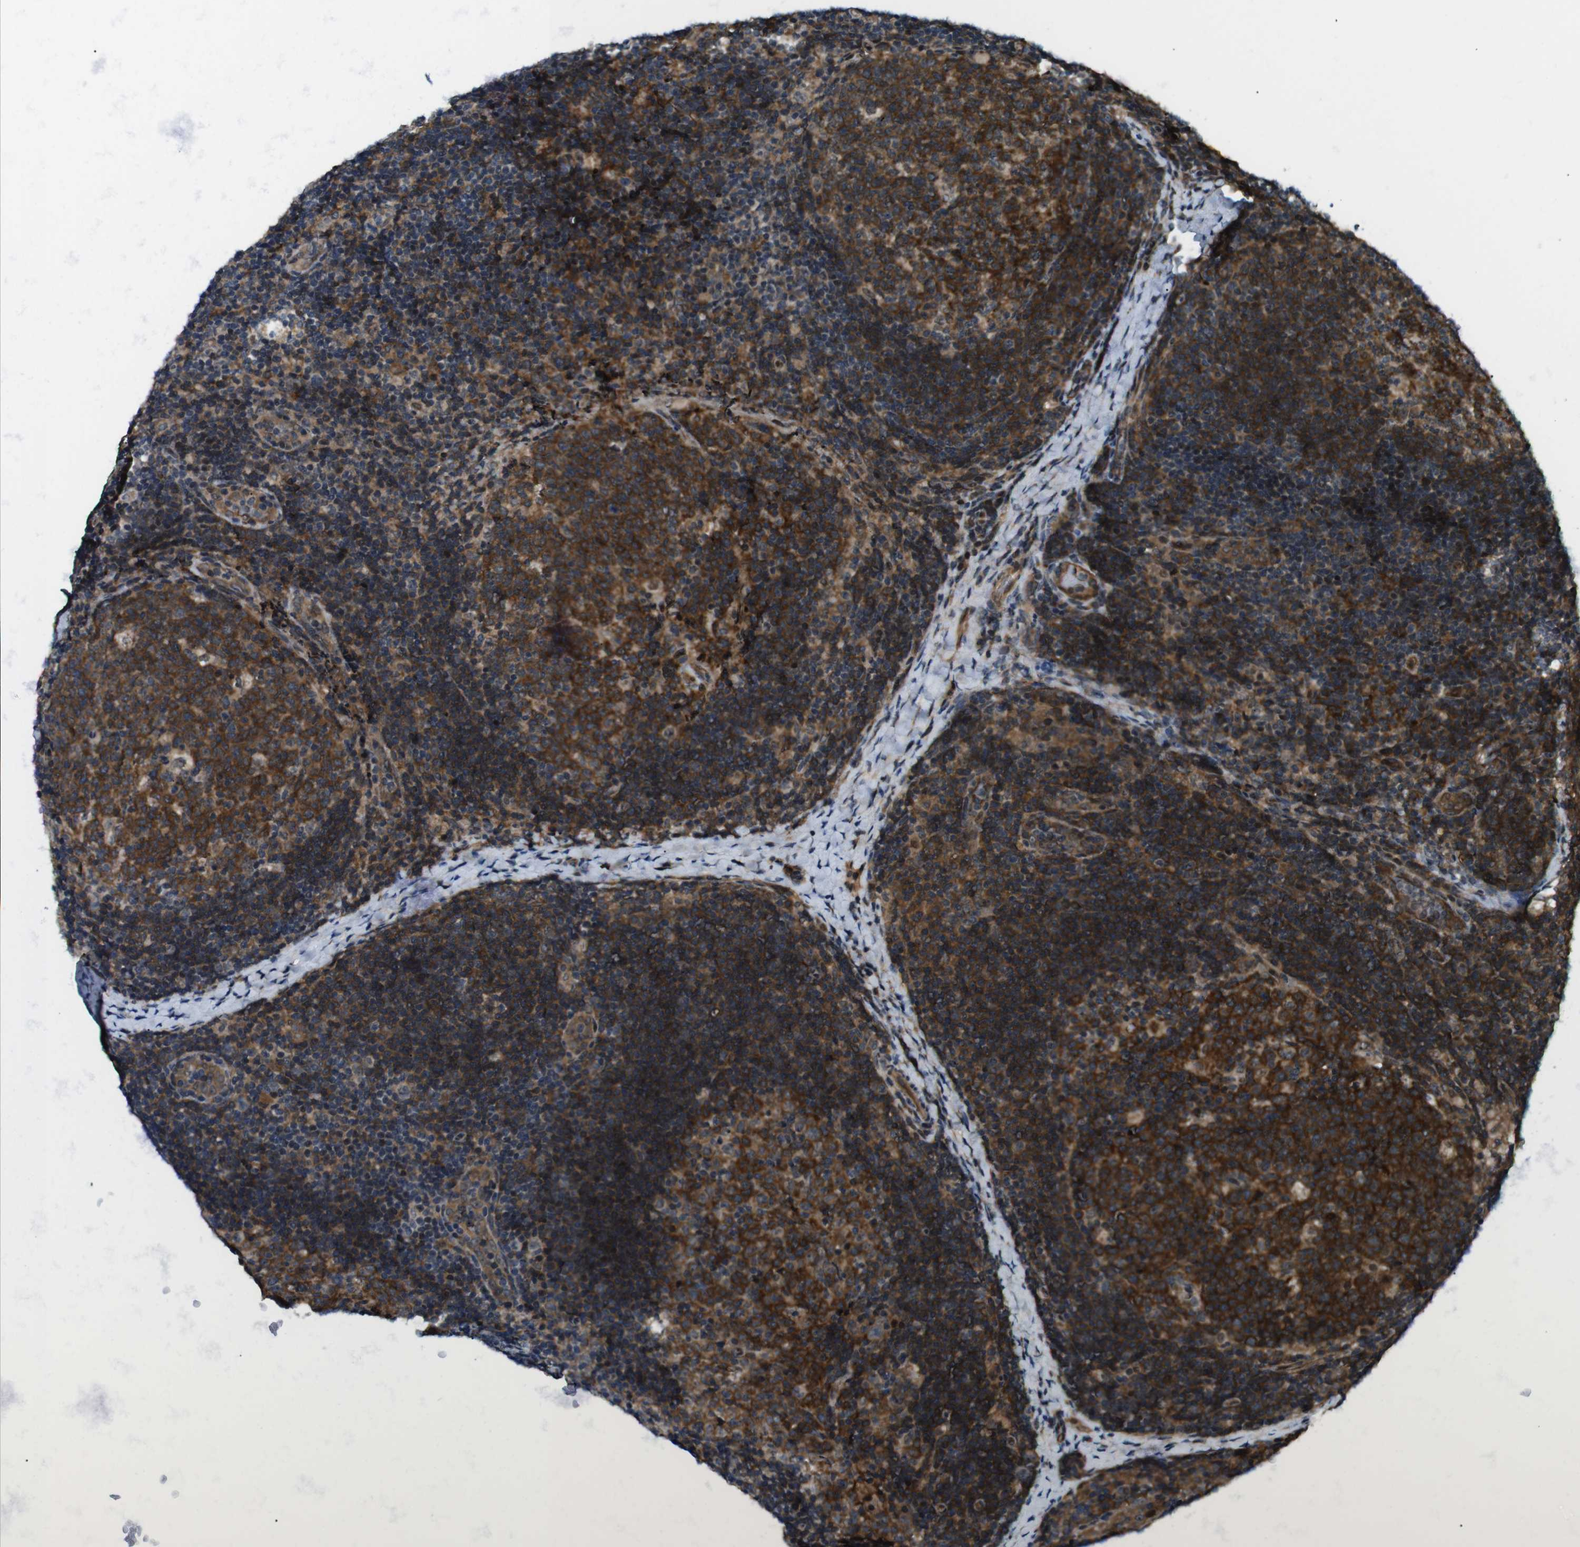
{"staining": {"intensity": "strong", "quantity": ">75%", "location": "cytoplasmic/membranous"}, "tissue": "lymph node", "cell_type": "Germinal center cells", "image_type": "normal", "snomed": [{"axis": "morphology", "description": "Normal tissue, NOS"}, {"axis": "topography", "description": "Lymph node"}], "caption": "Protein expression analysis of normal human lymph node reveals strong cytoplasmic/membranous positivity in about >75% of germinal center cells.", "gene": "TIAM2", "patient": {"sex": "female", "age": 14}}